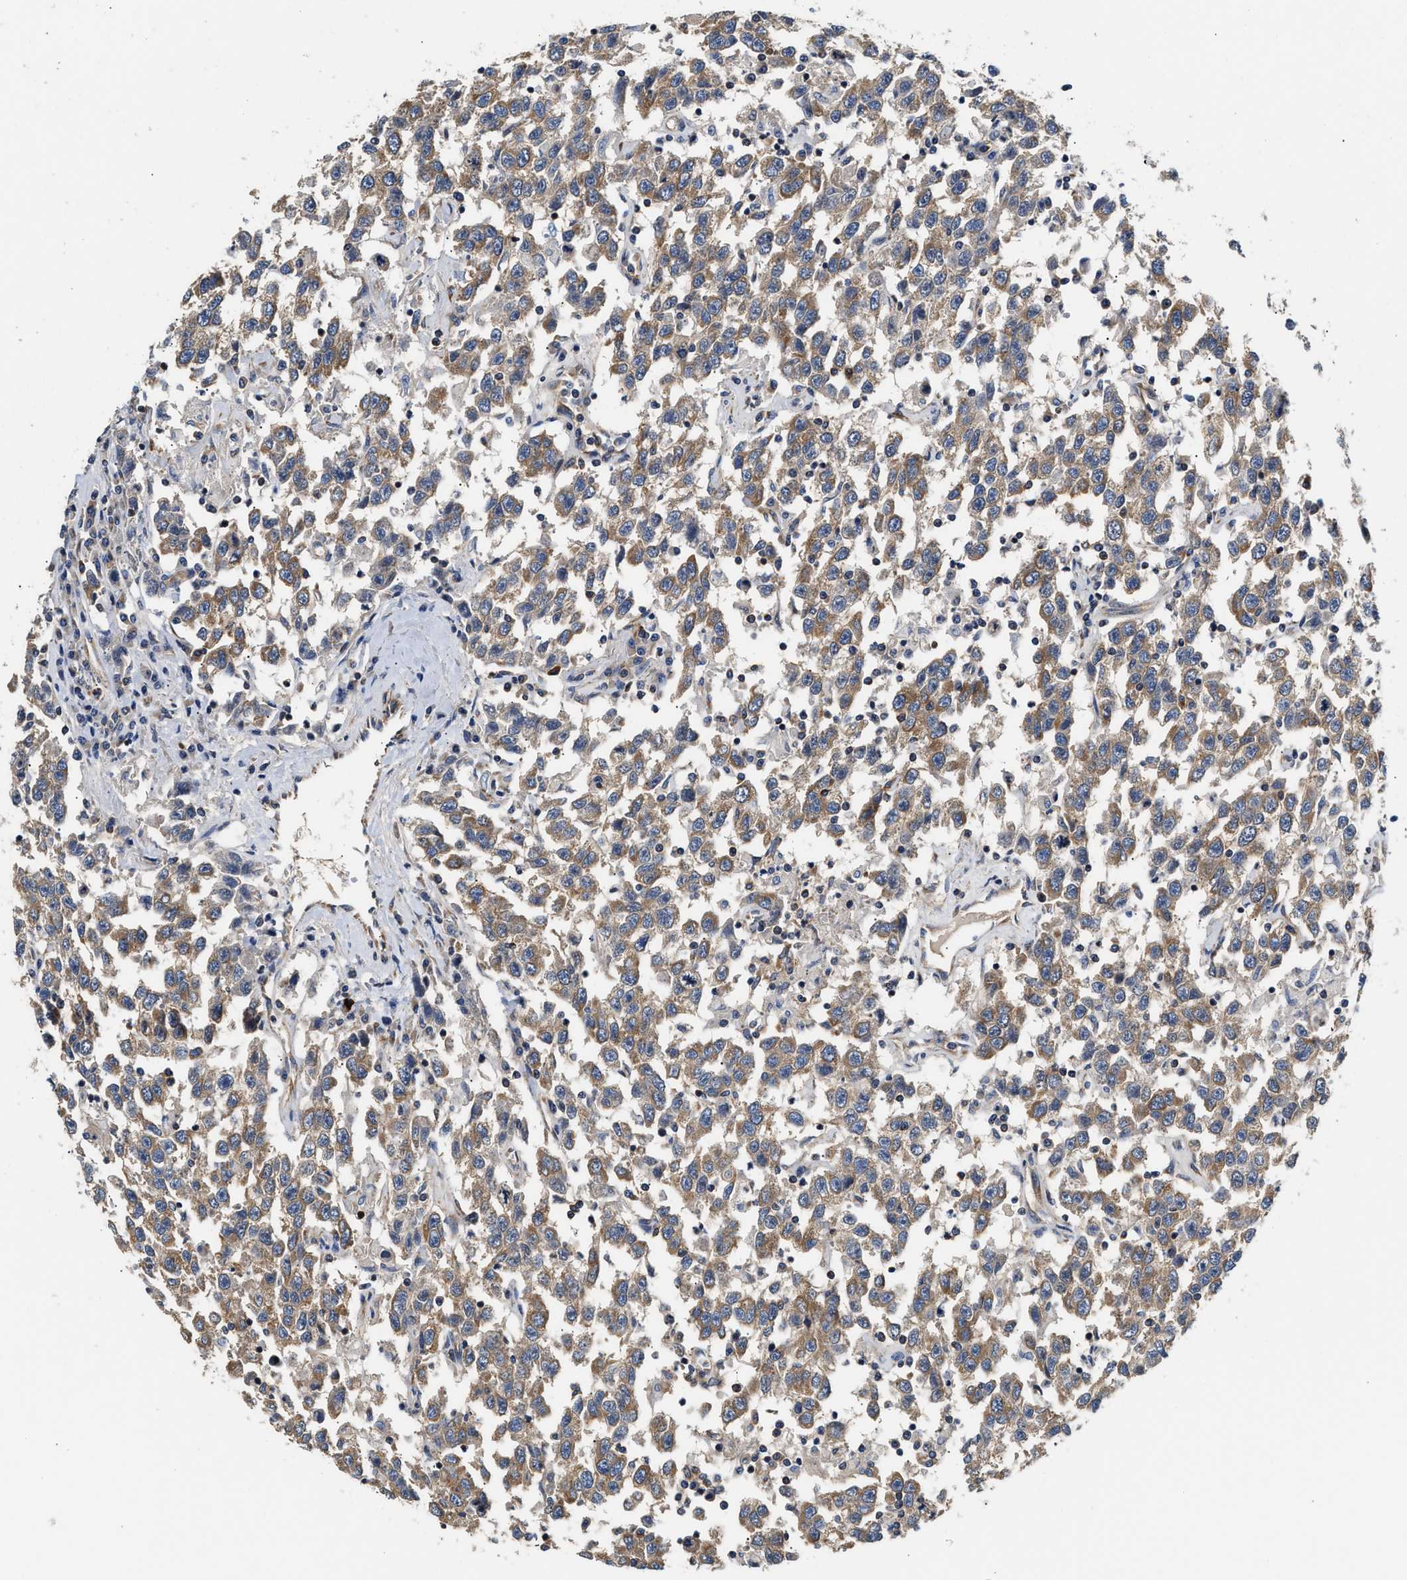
{"staining": {"intensity": "moderate", "quantity": ">75%", "location": "cytoplasmic/membranous"}, "tissue": "testis cancer", "cell_type": "Tumor cells", "image_type": "cancer", "snomed": [{"axis": "morphology", "description": "Seminoma, NOS"}, {"axis": "topography", "description": "Testis"}], "caption": "The immunohistochemical stain labels moderate cytoplasmic/membranous expression in tumor cells of testis cancer (seminoma) tissue.", "gene": "TEX2", "patient": {"sex": "male", "age": 41}}